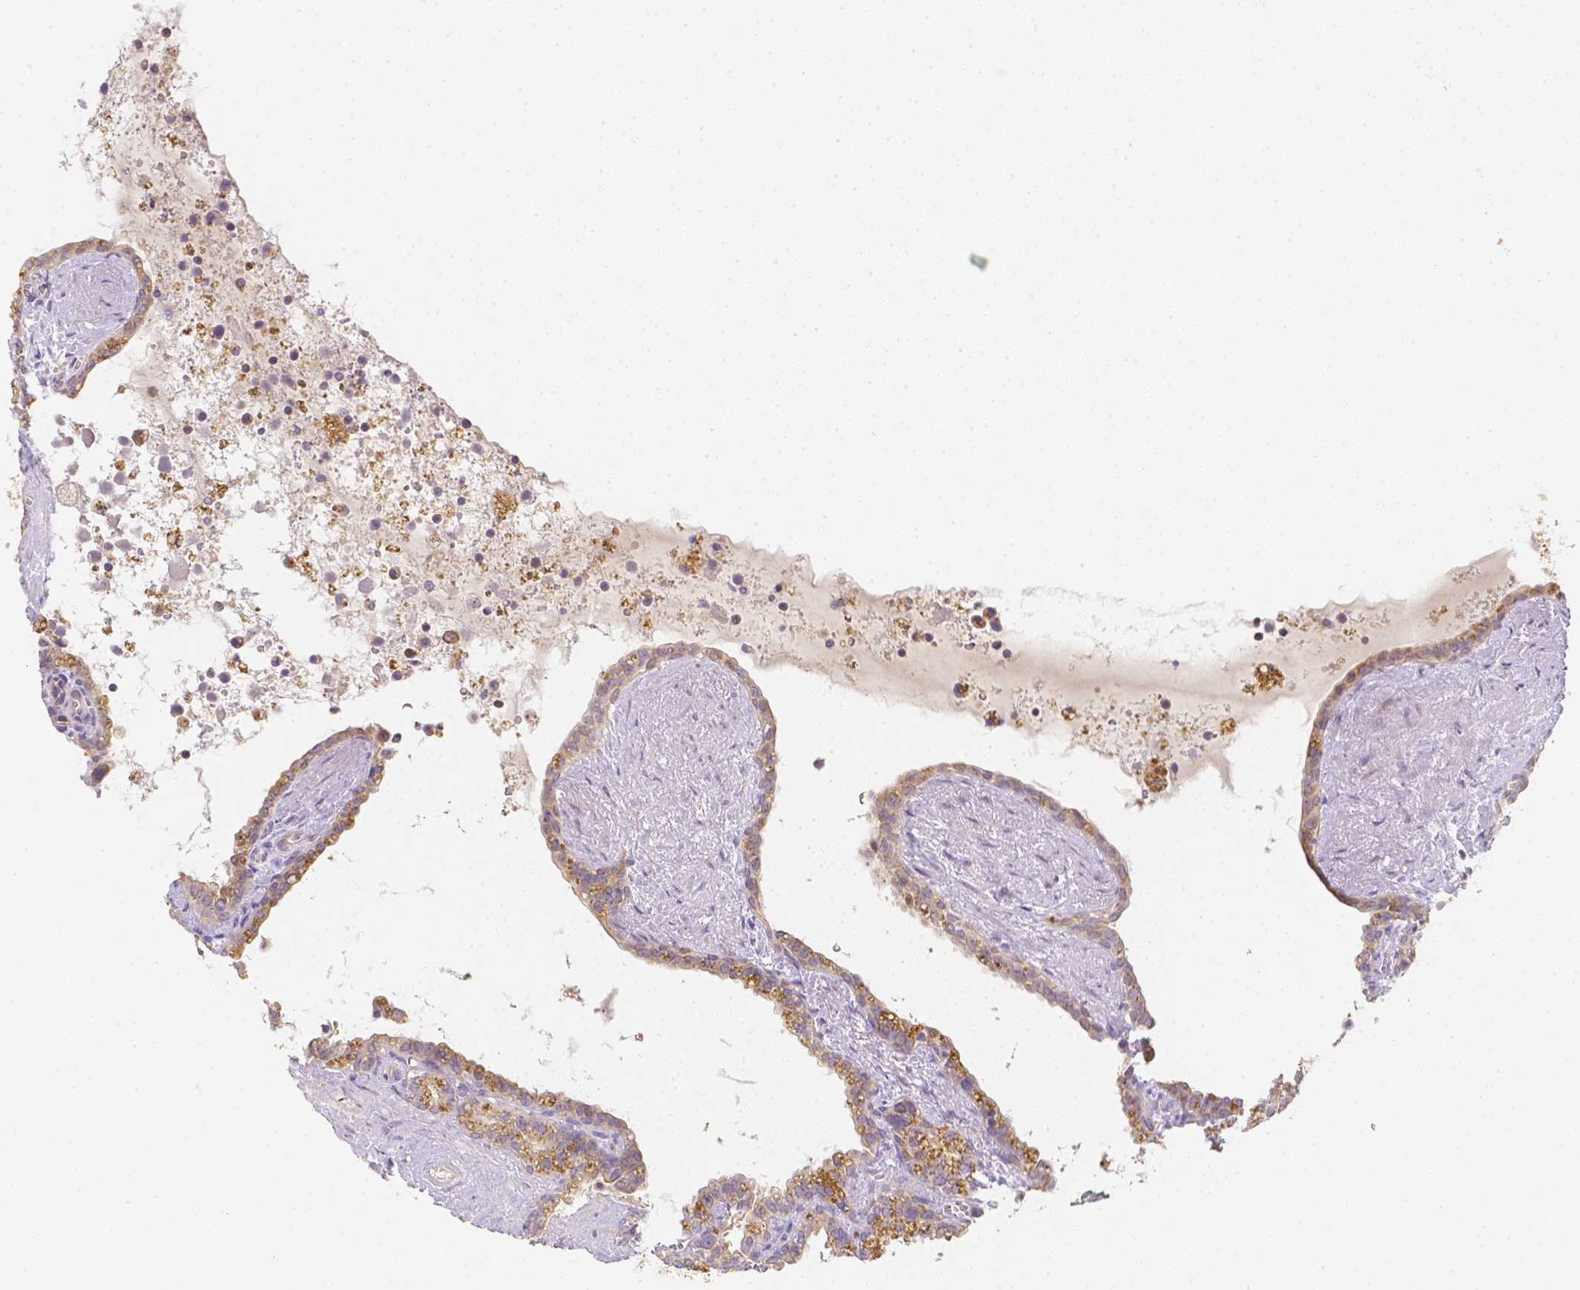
{"staining": {"intensity": "weak", "quantity": "<25%", "location": "cytoplasmic/membranous"}, "tissue": "seminal vesicle", "cell_type": "Glandular cells", "image_type": "normal", "snomed": [{"axis": "morphology", "description": "Normal tissue, NOS"}, {"axis": "topography", "description": "Seminal veicle"}], "caption": "Protein analysis of benign seminal vesicle shows no significant positivity in glandular cells. The staining is performed using DAB (3,3'-diaminobenzidine) brown chromogen with nuclei counter-stained in using hematoxylin.", "gene": "C10orf67", "patient": {"sex": "male", "age": 76}}